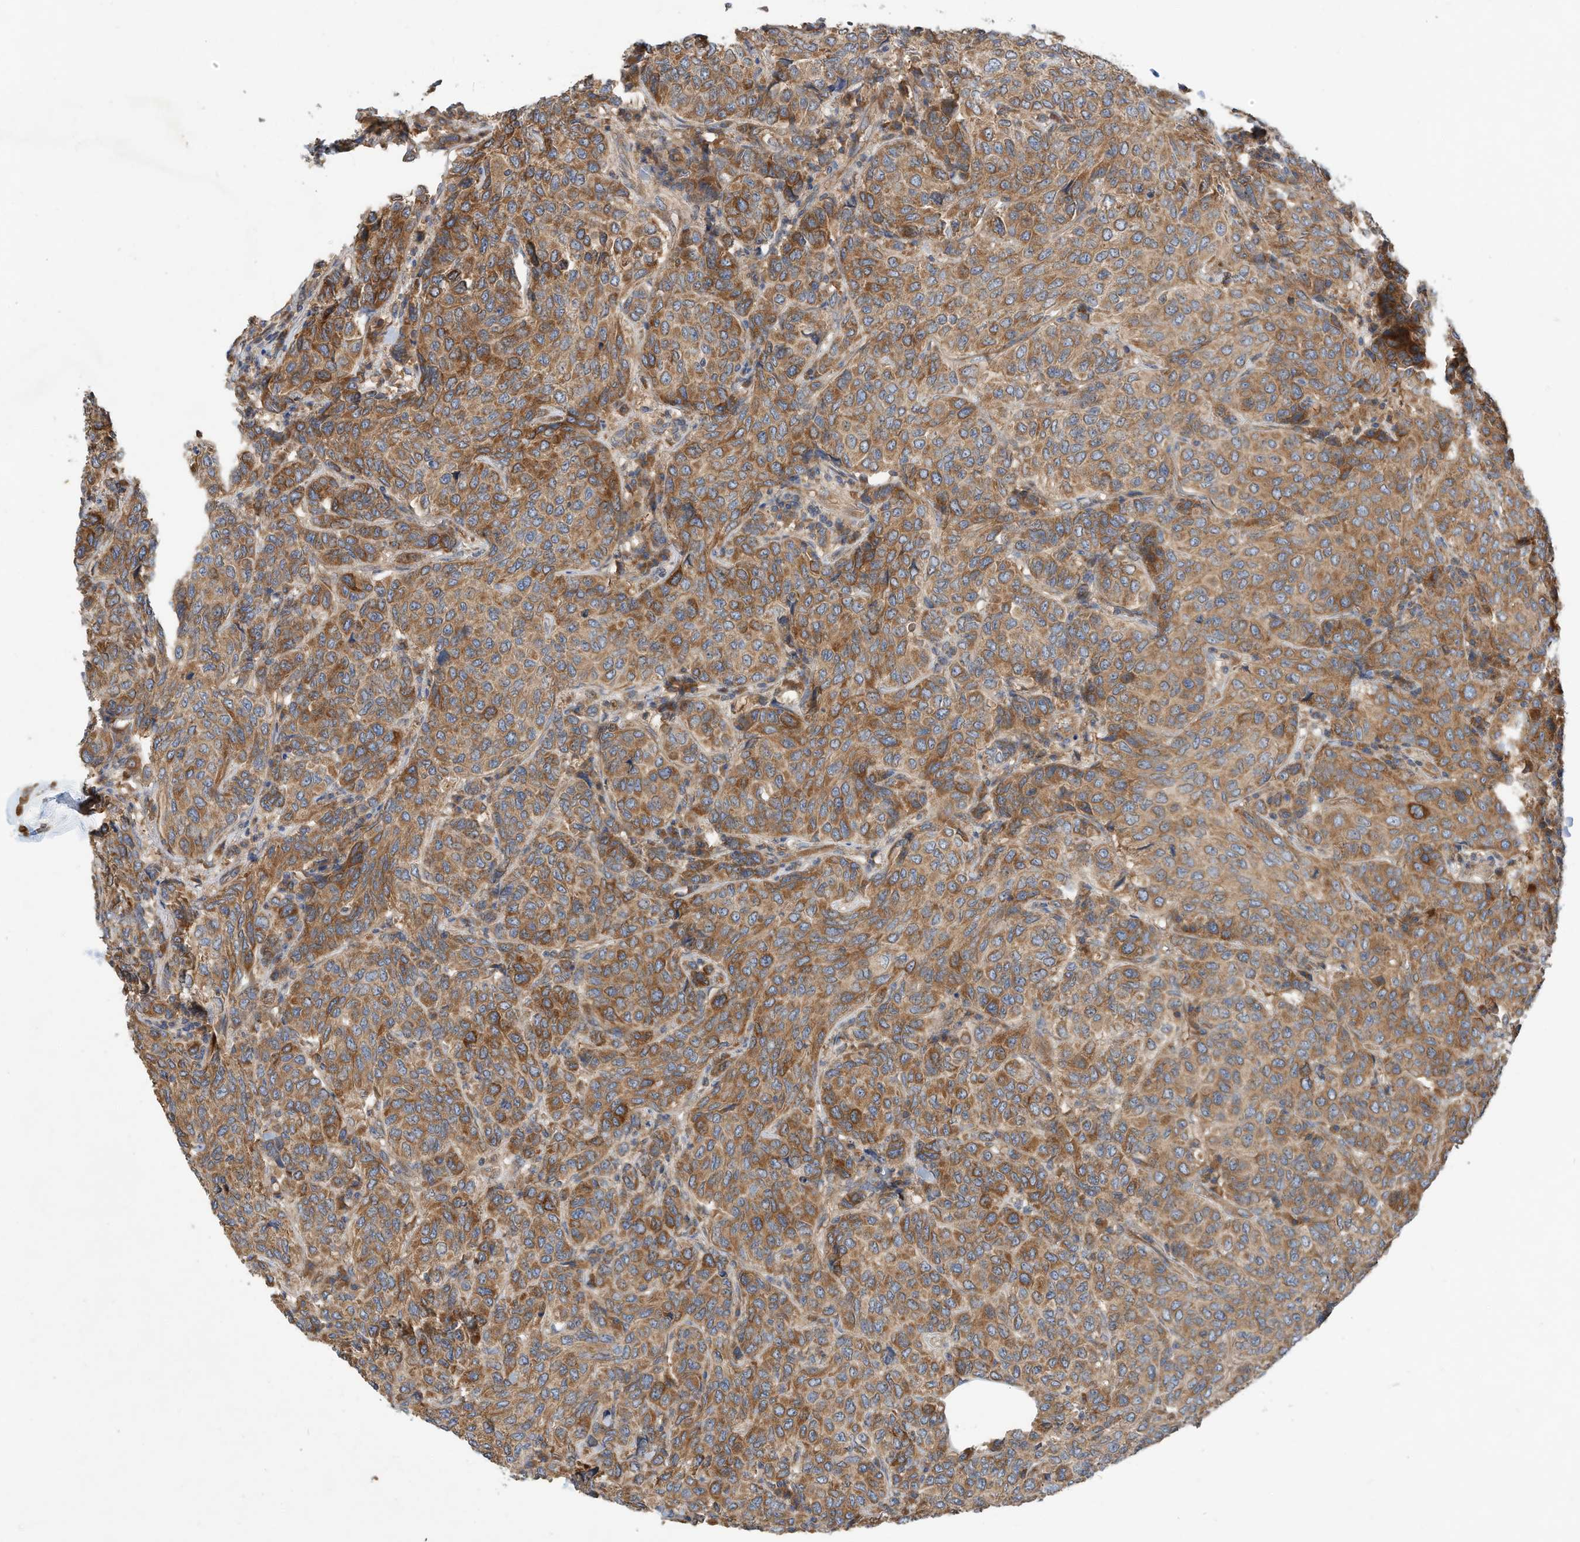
{"staining": {"intensity": "moderate", "quantity": ">75%", "location": "cytoplasmic/membranous"}, "tissue": "breast cancer", "cell_type": "Tumor cells", "image_type": "cancer", "snomed": [{"axis": "morphology", "description": "Duct carcinoma"}, {"axis": "topography", "description": "Breast"}], "caption": "Immunohistochemical staining of human breast cancer (invasive ductal carcinoma) demonstrates medium levels of moderate cytoplasmic/membranous staining in about >75% of tumor cells.", "gene": "CPAMD8", "patient": {"sex": "female", "age": 55}}